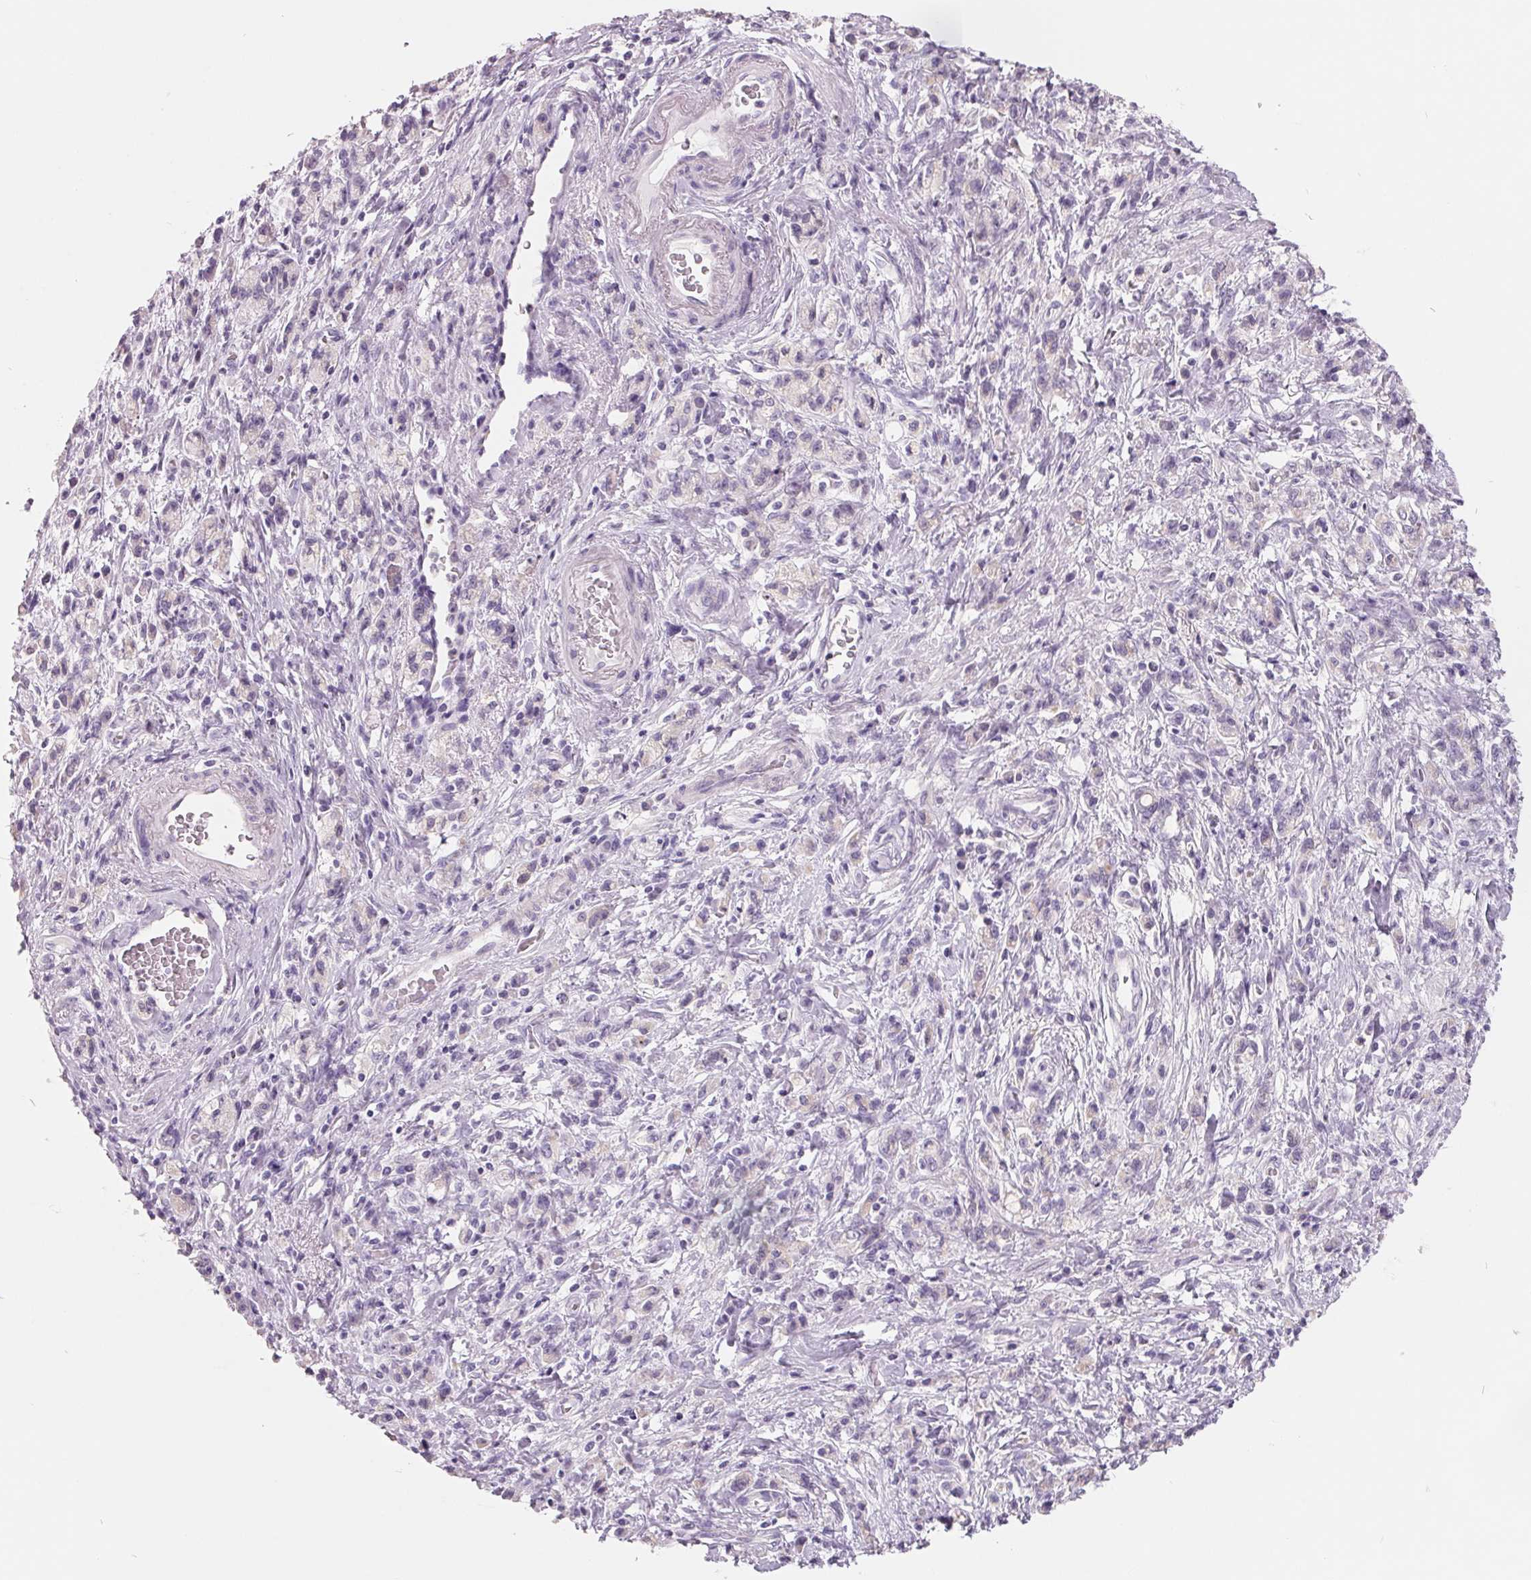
{"staining": {"intensity": "negative", "quantity": "none", "location": "none"}, "tissue": "stomach cancer", "cell_type": "Tumor cells", "image_type": "cancer", "snomed": [{"axis": "morphology", "description": "Adenocarcinoma, NOS"}, {"axis": "topography", "description": "Stomach"}], "caption": "A micrograph of stomach cancer stained for a protein shows no brown staining in tumor cells.", "gene": "FTCD", "patient": {"sex": "male", "age": 77}}